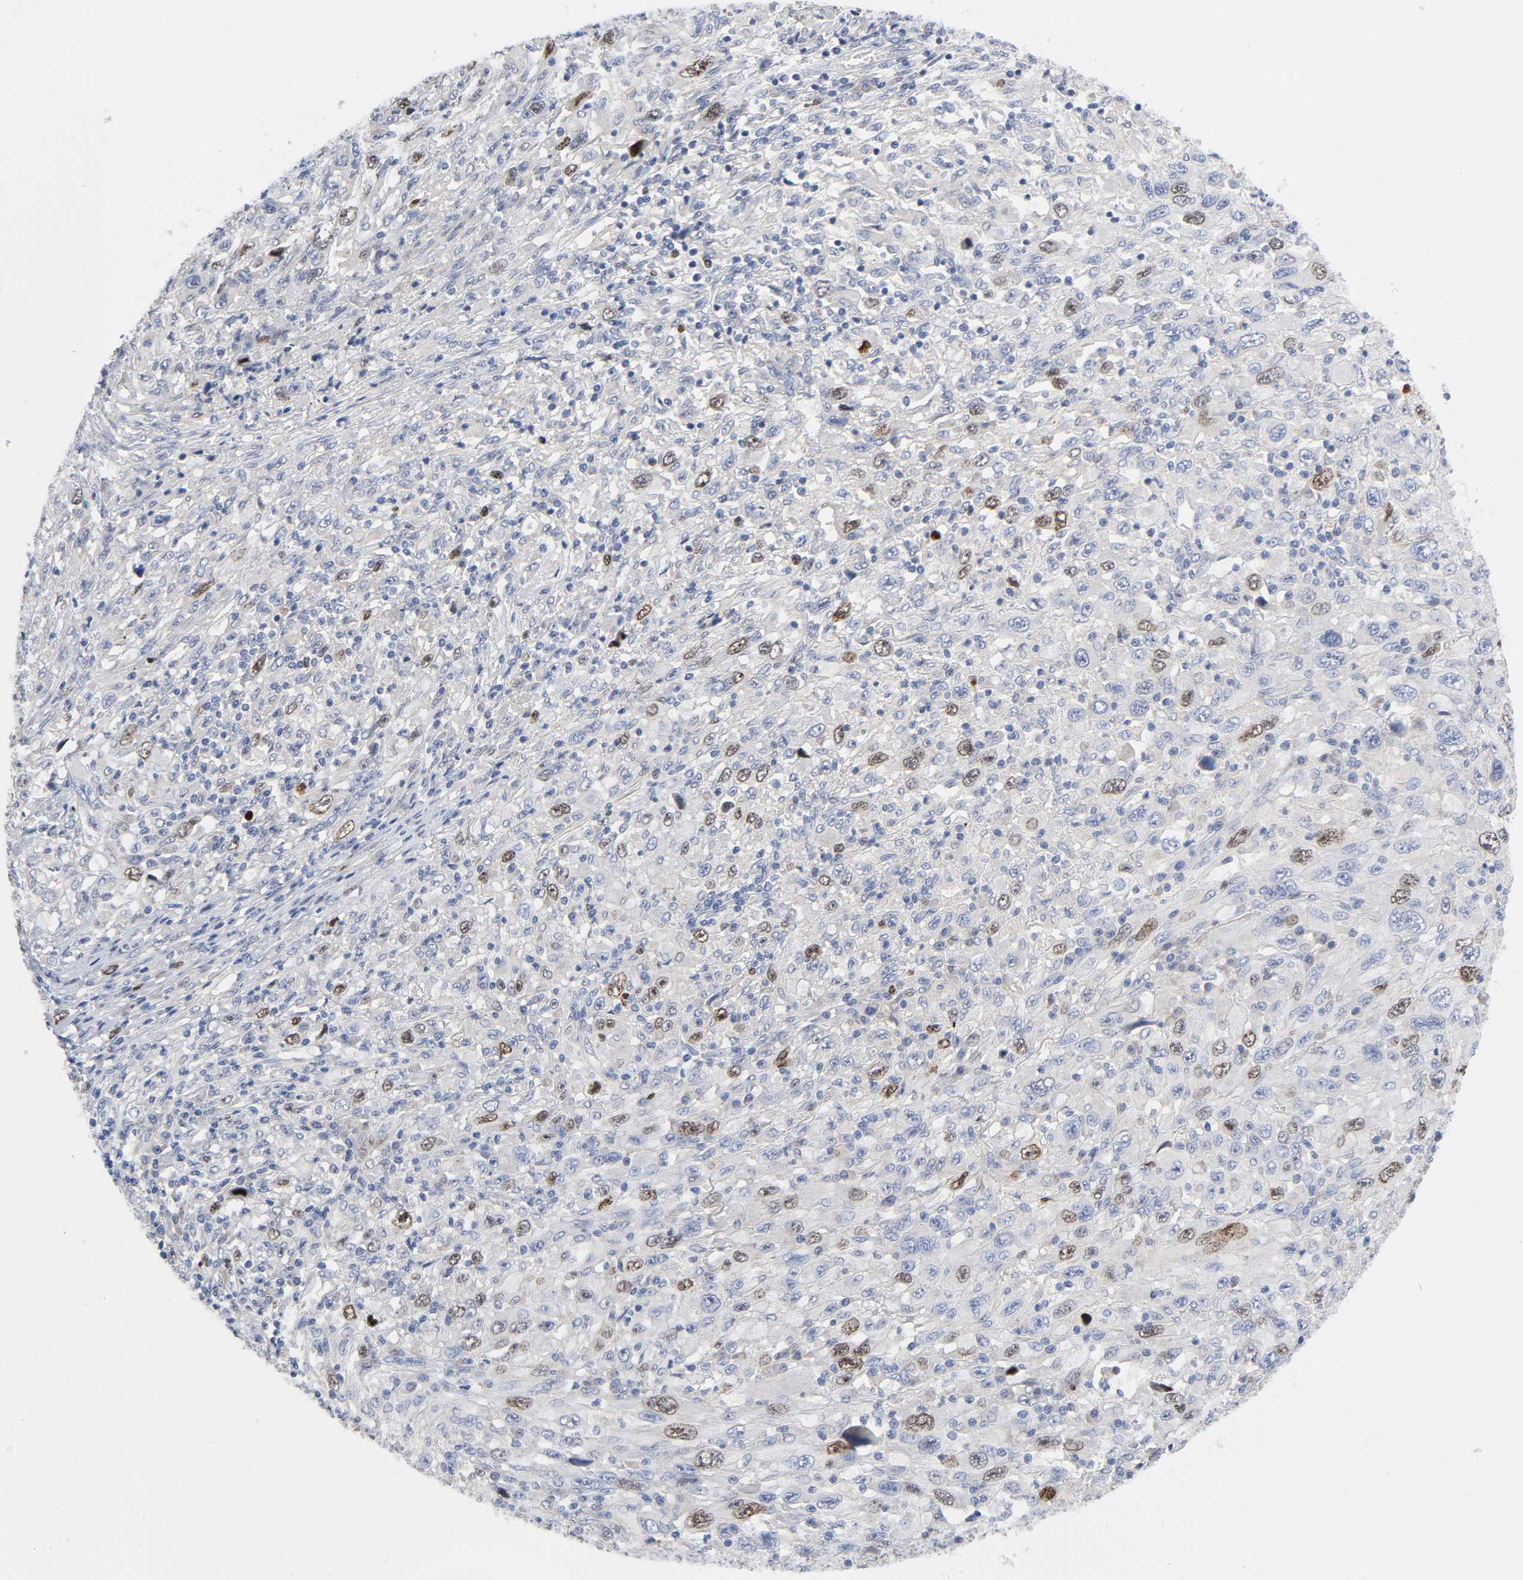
{"staining": {"intensity": "moderate", "quantity": "<25%", "location": "nuclear"}, "tissue": "melanoma", "cell_type": "Tumor cells", "image_type": "cancer", "snomed": [{"axis": "morphology", "description": "Malignant melanoma, Metastatic site"}, {"axis": "topography", "description": "Skin"}], "caption": "Malignant melanoma (metastatic site) stained for a protein displays moderate nuclear positivity in tumor cells. (brown staining indicates protein expression, while blue staining denotes nuclei).", "gene": "BIRC5", "patient": {"sex": "female", "age": 56}}